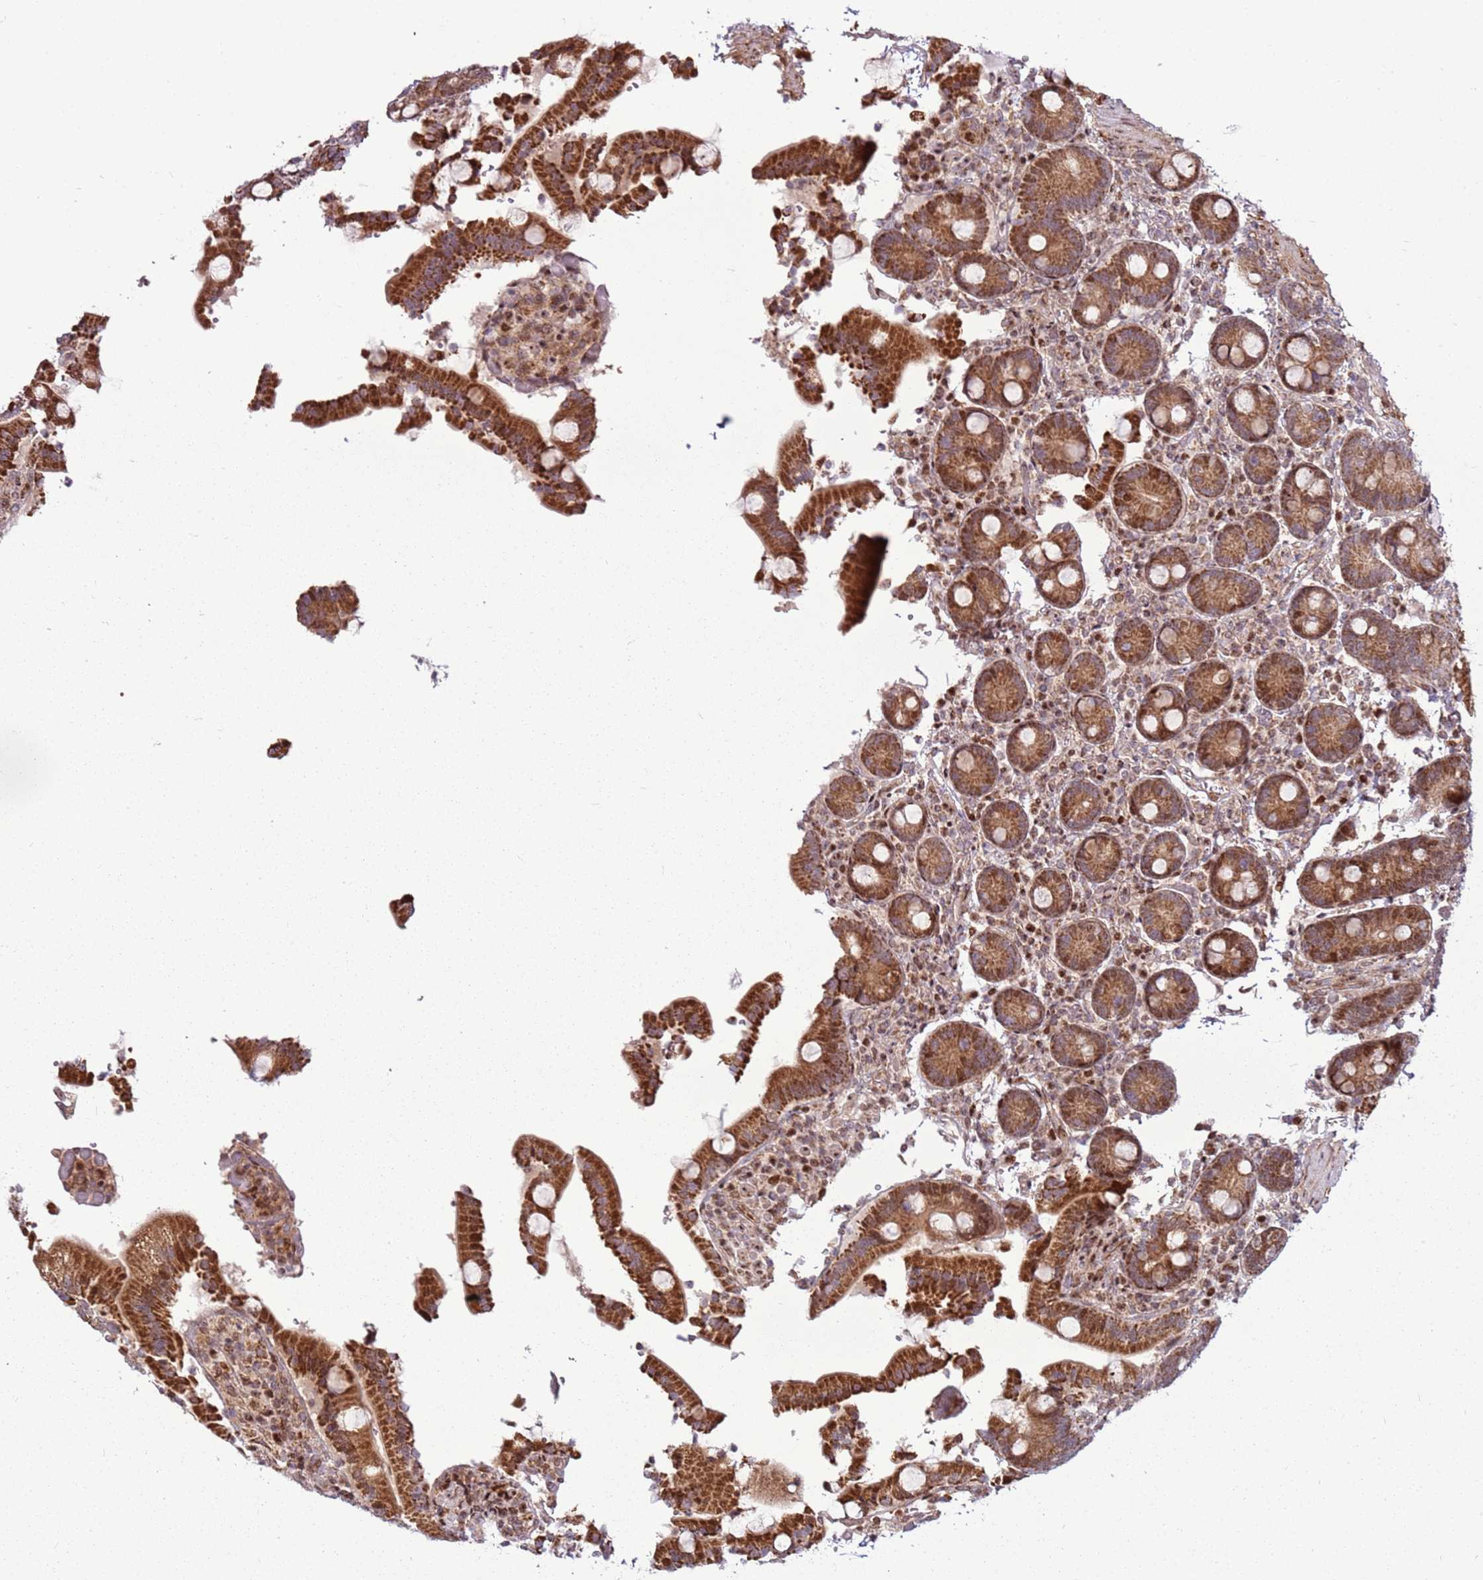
{"staining": {"intensity": "strong", "quantity": ">75%", "location": "cytoplasmic/membranous,nuclear"}, "tissue": "duodenum", "cell_type": "Glandular cells", "image_type": "normal", "snomed": [{"axis": "morphology", "description": "Normal tissue, NOS"}, {"axis": "topography", "description": "Duodenum"}], "caption": "Protein staining by immunohistochemistry (IHC) reveals strong cytoplasmic/membranous,nuclear staining in approximately >75% of glandular cells in normal duodenum. (DAB (3,3'-diaminobenzidine) IHC, brown staining for protein, blue staining for nuclei).", "gene": "PCTP", "patient": {"sex": "female", "age": 62}}